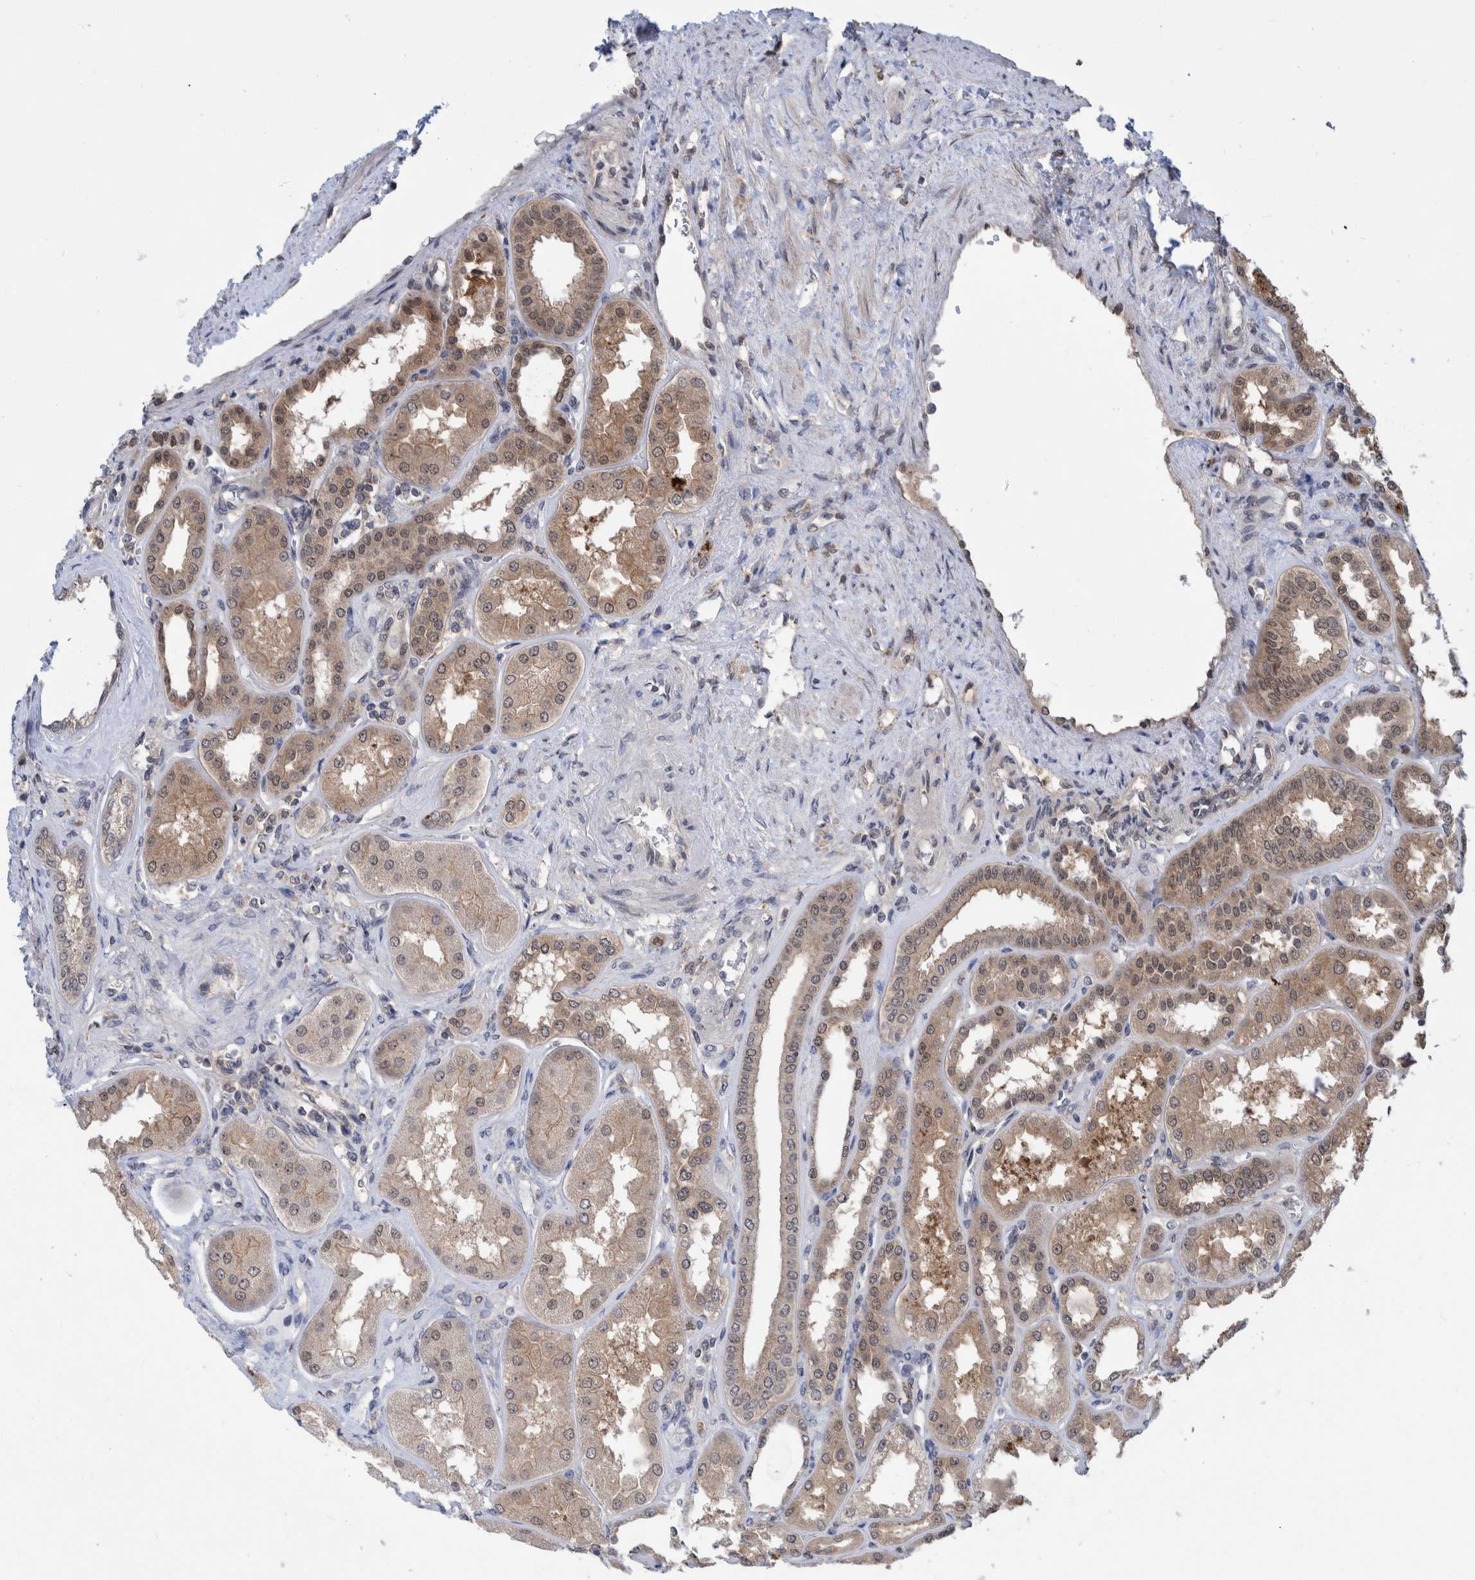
{"staining": {"intensity": "negative", "quantity": "none", "location": "none"}, "tissue": "kidney", "cell_type": "Cells in glomeruli", "image_type": "normal", "snomed": [{"axis": "morphology", "description": "Normal tissue, NOS"}, {"axis": "topography", "description": "Kidney"}], "caption": "This is an immunohistochemistry photomicrograph of benign kidney. There is no positivity in cells in glomeruli.", "gene": "PLPBP", "patient": {"sex": "female", "age": 56}}